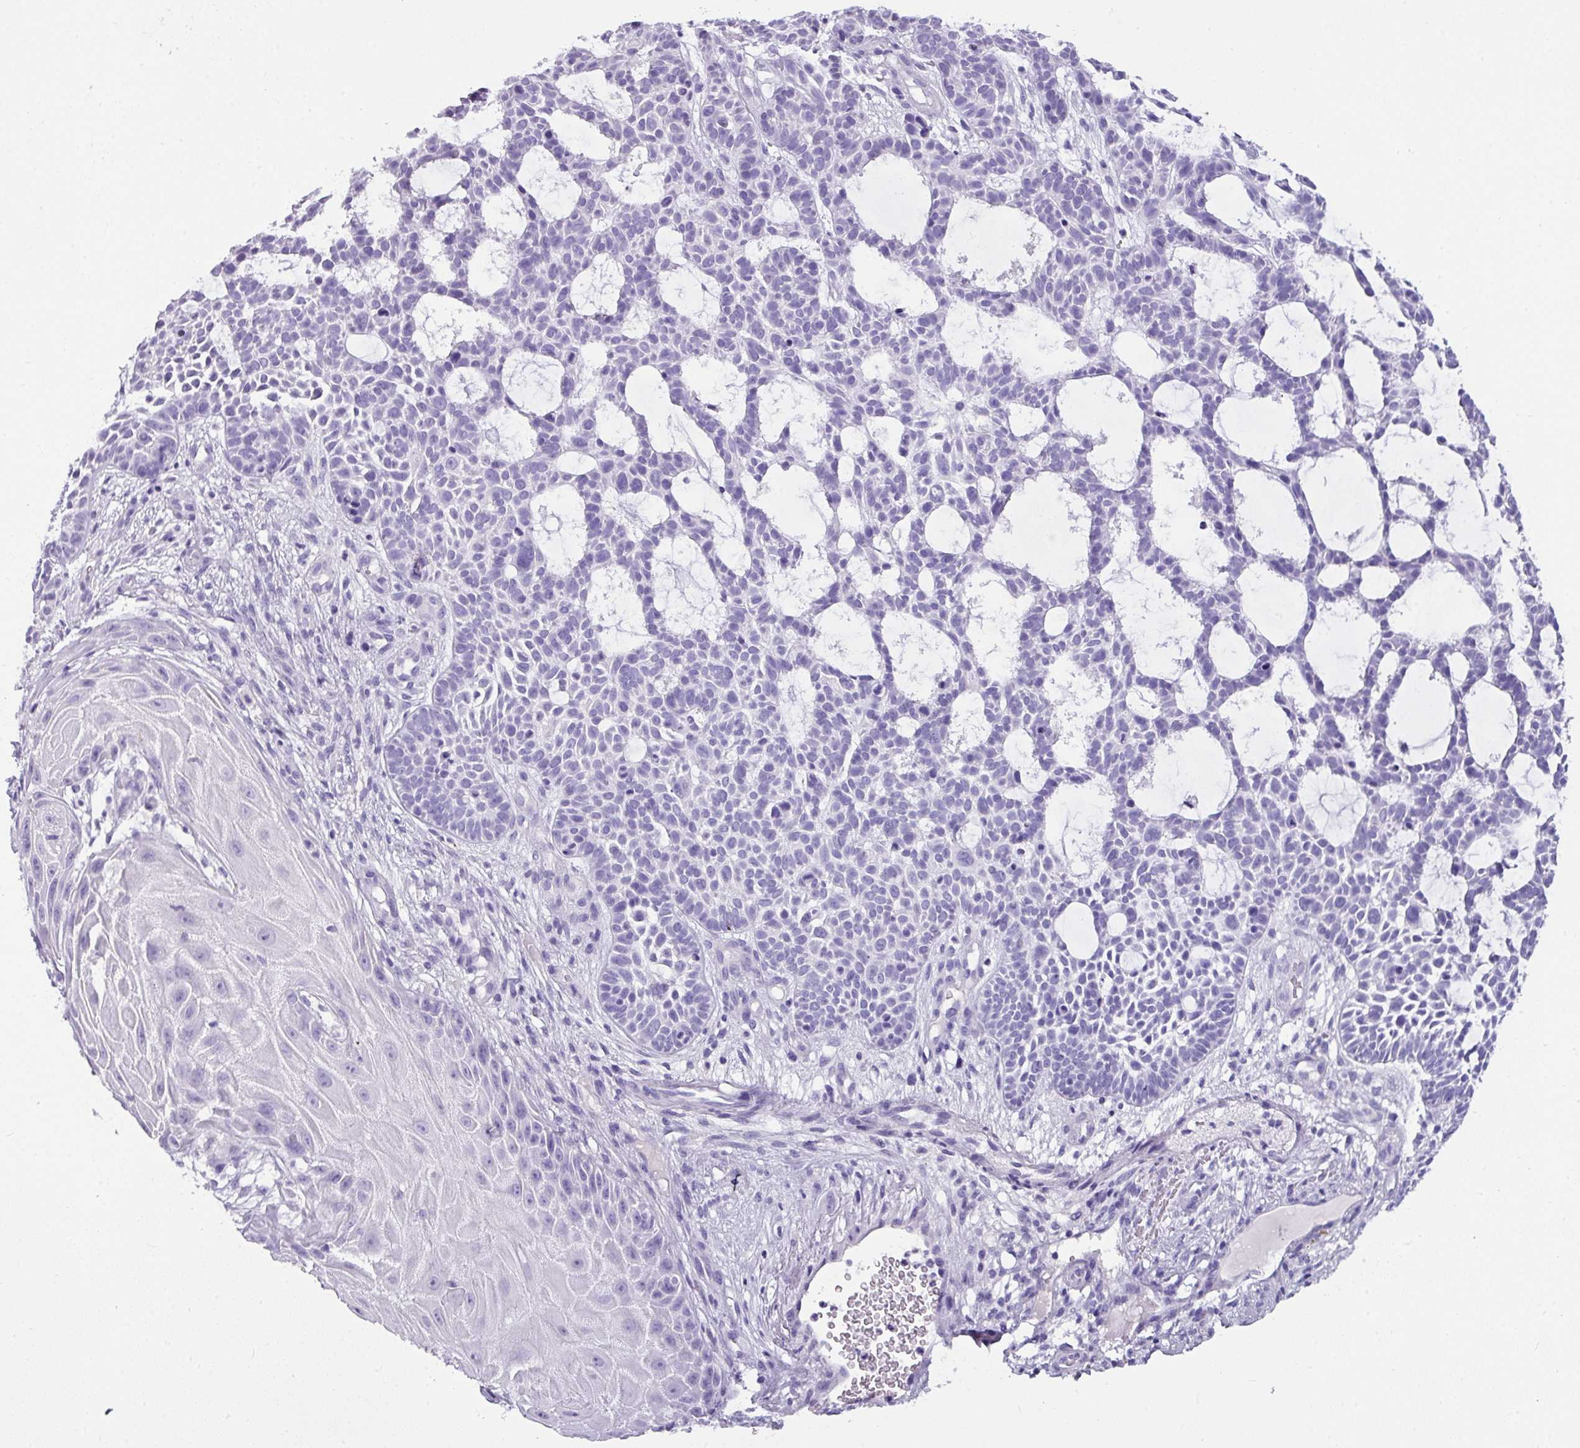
{"staining": {"intensity": "negative", "quantity": "none", "location": "none"}, "tissue": "skin cancer", "cell_type": "Tumor cells", "image_type": "cancer", "snomed": [{"axis": "morphology", "description": "Basal cell carcinoma"}, {"axis": "topography", "description": "Skin"}], "caption": "The photomicrograph shows no staining of tumor cells in skin cancer.", "gene": "NAPSA", "patient": {"sex": "male", "age": 89}}